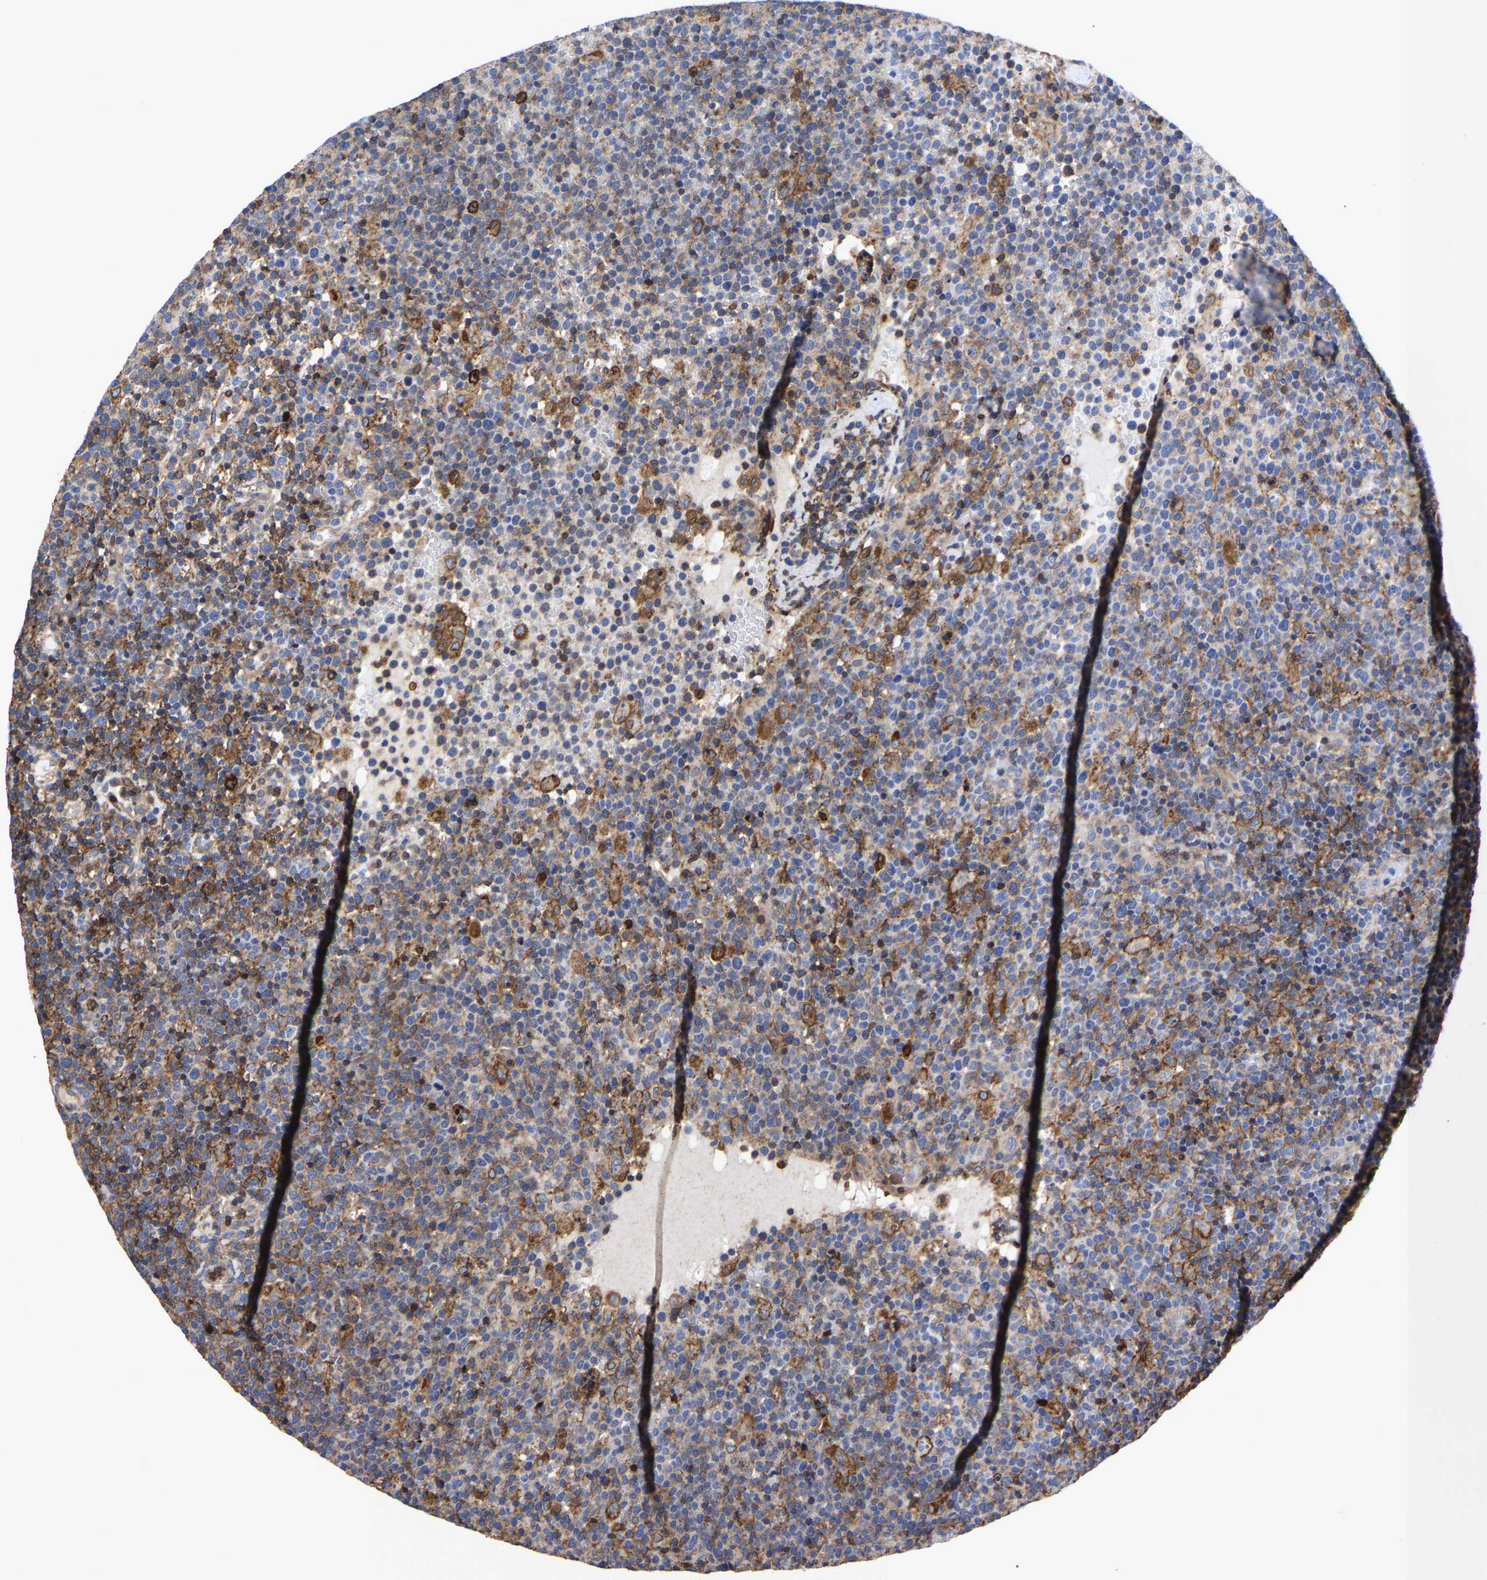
{"staining": {"intensity": "weak", "quantity": "<25%", "location": "cytoplasmic/membranous"}, "tissue": "lymphoma", "cell_type": "Tumor cells", "image_type": "cancer", "snomed": [{"axis": "morphology", "description": "Malignant lymphoma, non-Hodgkin's type, High grade"}, {"axis": "topography", "description": "Lymph node"}], "caption": "IHC histopathology image of neoplastic tissue: human malignant lymphoma, non-Hodgkin's type (high-grade) stained with DAB (3,3'-diaminobenzidine) displays no significant protein staining in tumor cells. Nuclei are stained in blue.", "gene": "LIF", "patient": {"sex": "male", "age": 61}}